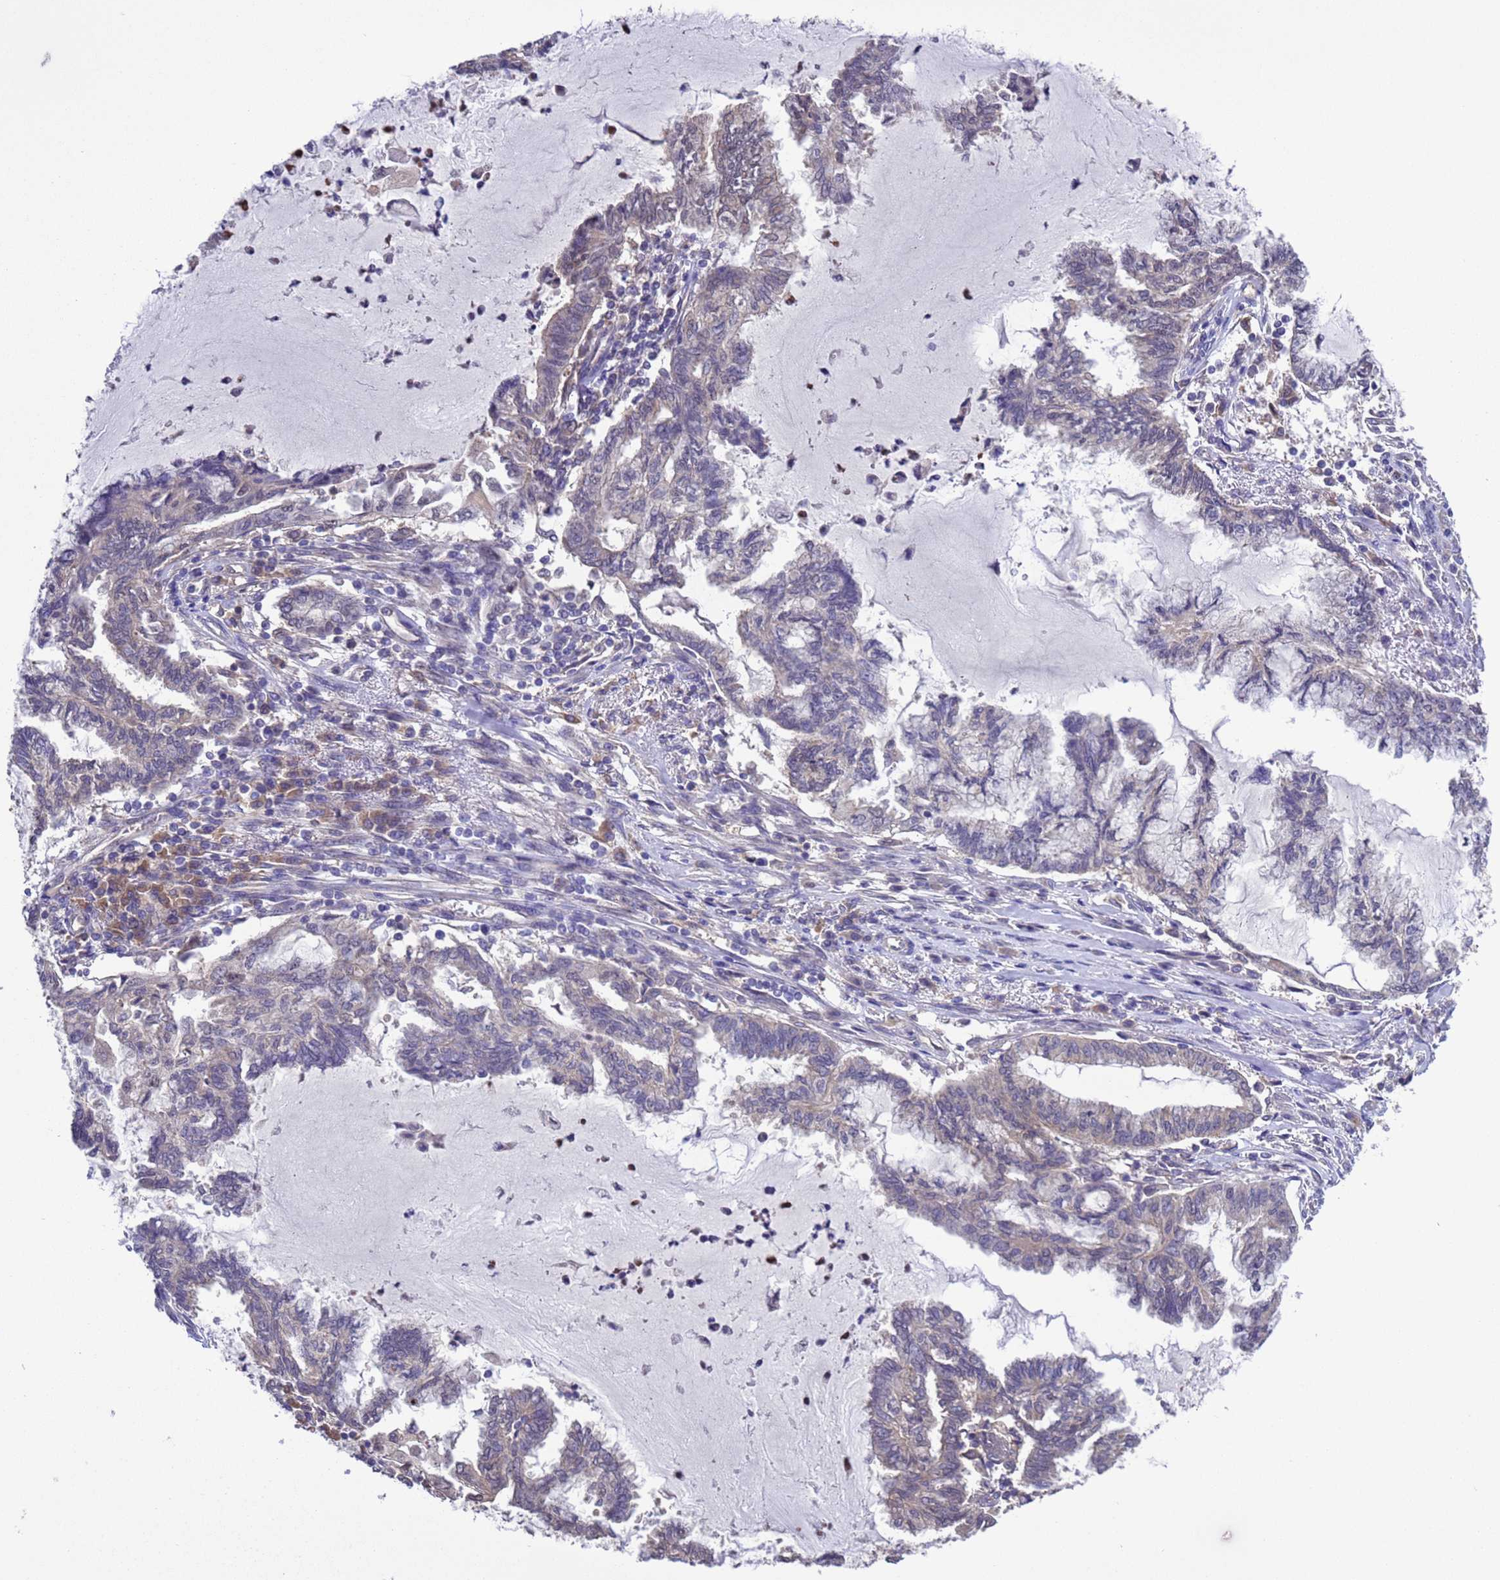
{"staining": {"intensity": "negative", "quantity": "none", "location": "none"}, "tissue": "endometrial cancer", "cell_type": "Tumor cells", "image_type": "cancer", "snomed": [{"axis": "morphology", "description": "Adenocarcinoma, NOS"}, {"axis": "topography", "description": "Endometrium"}], "caption": "A photomicrograph of human endometrial cancer is negative for staining in tumor cells. (Immunohistochemistry (ihc), brightfield microscopy, high magnification).", "gene": "ZFP69B", "patient": {"sex": "female", "age": 86}}